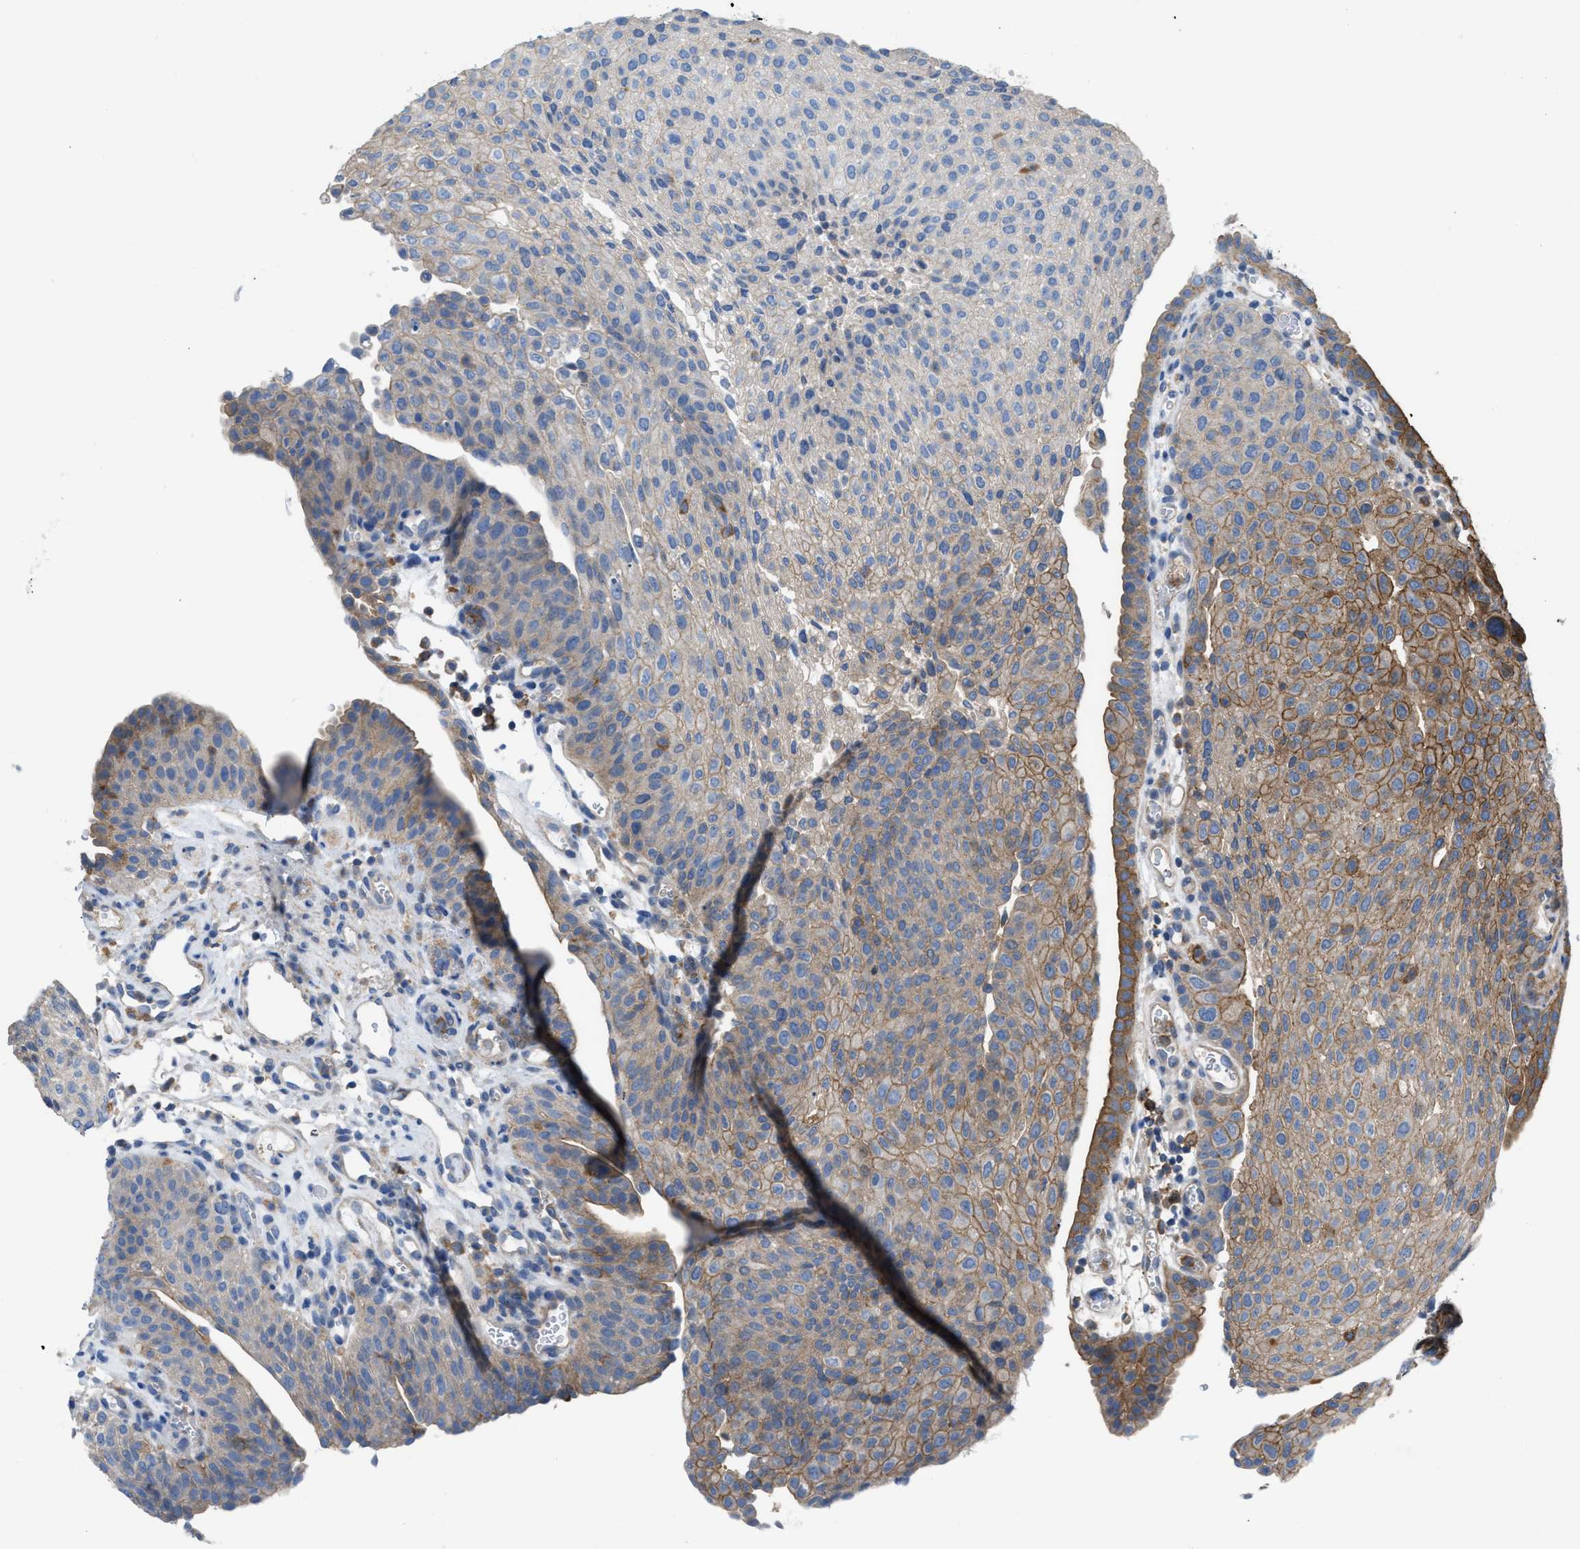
{"staining": {"intensity": "moderate", "quantity": ">75%", "location": "cytoplasmic/membranous"}, "tissue": "urothelial cancer", "cell_type": "Tumor cells", "image_type": "cancer", "snomed": [{"axis": "morphology", "description": "Urothelial carcinoma, Low grade"}, {"axis": "morphology", "description": "Urothelial carcinoma, High grade"}, {"axis": "topography", "description": "Urinary bladder"}], "caption": "An IHC histopathology image of neoplastic tissue is shown. Protein staining in brown labels moderate cytoplasmic/membranous positivity in low-grade urothelial carcinoma within tumor cells.", "gene": "MYO18A", "patient": {"sex": "male", "age": 35}}